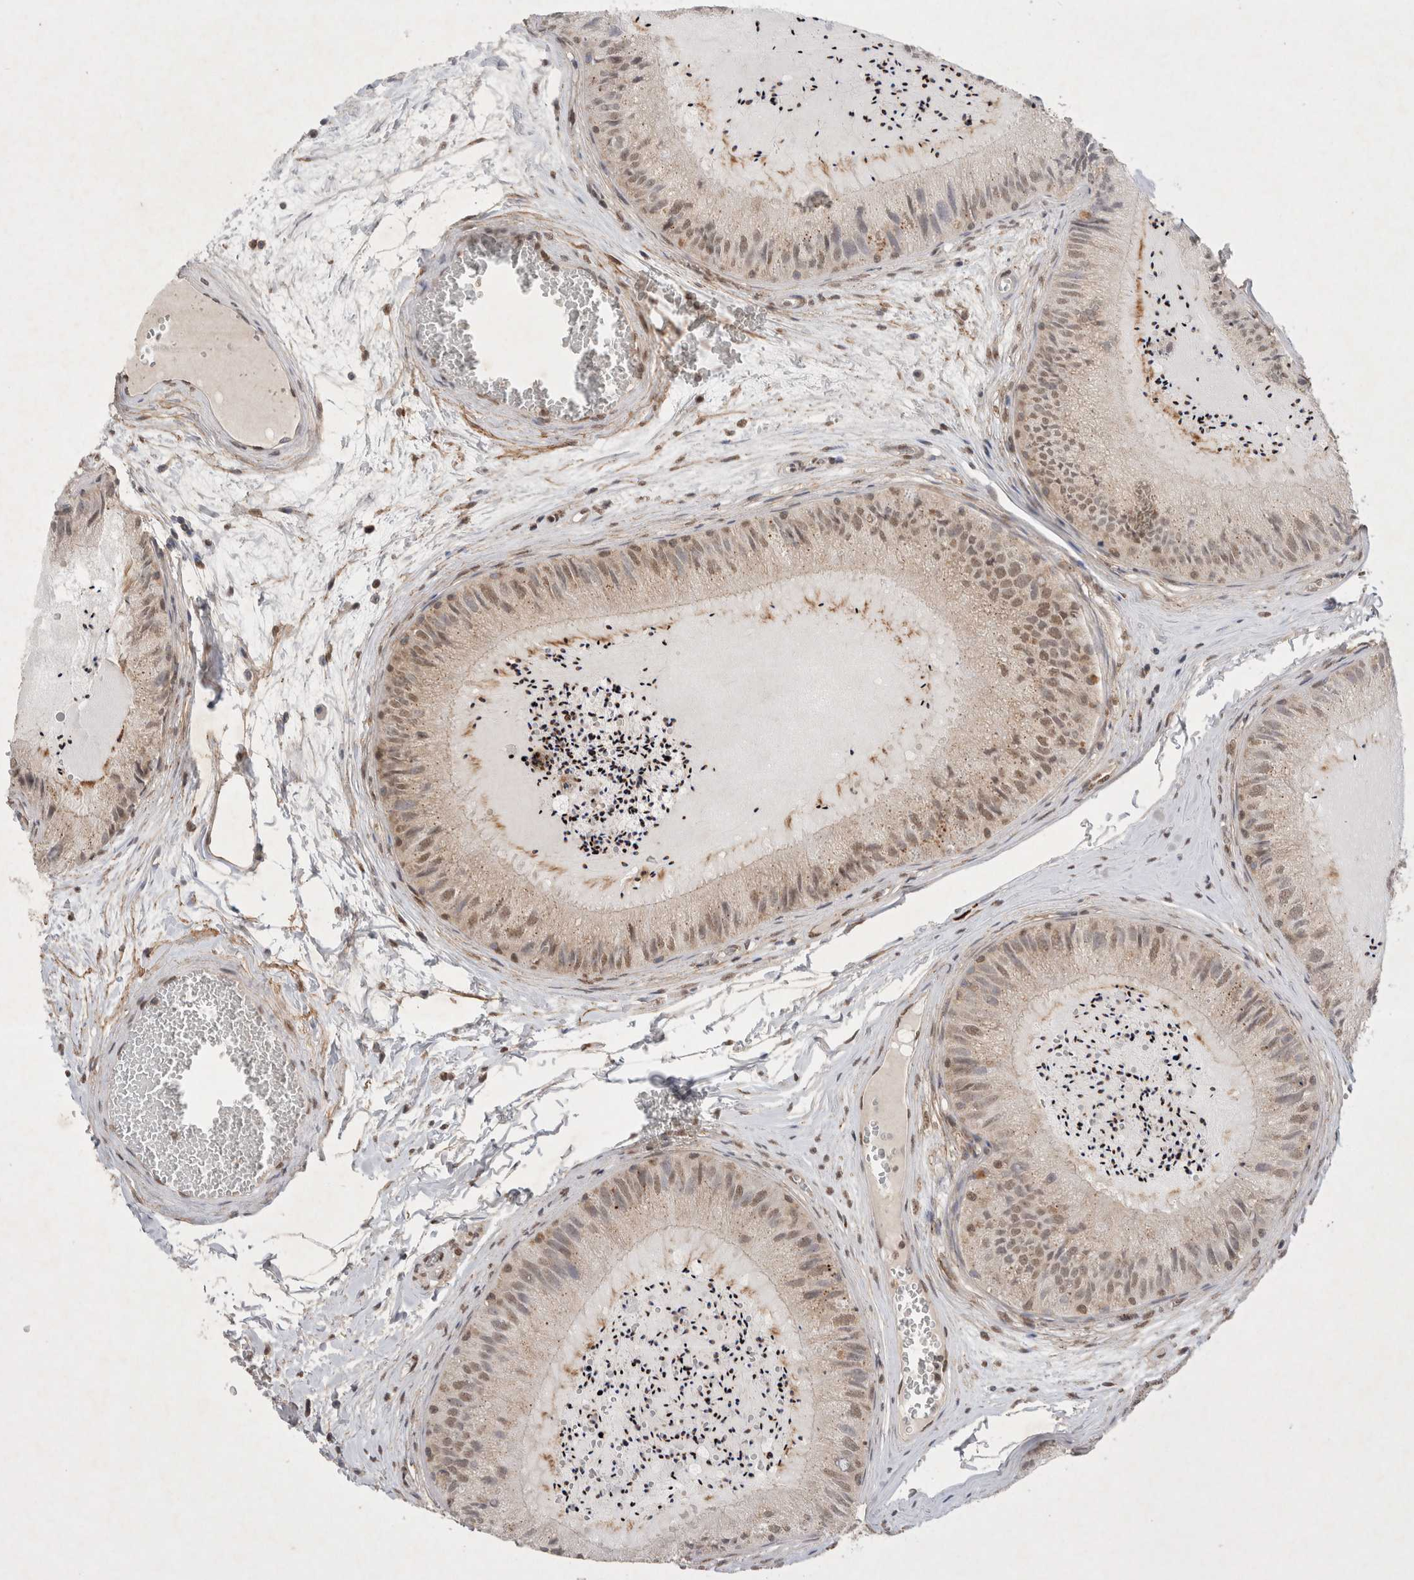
{"staining": {"intensity": "weak", "quantity": "25%-75%", "location": "nuclear"}, "tissue": "epididymis", "cell_type": "Glandular cells", "image_type": "normal", "snomed": [{"axis": "morphology", "description": "Normal tissue, NOS"}, {"axis": "topography", "description": "Epididymis"}], "caption": "A micrograph of human epididymis stained for a protein exhibits weak nuclear brown staining in glandular cells. (IHC, brightfield microscopy, high magnification).", "gene": "WIPF2", "patient": {"sex": "male", "age": 31}}